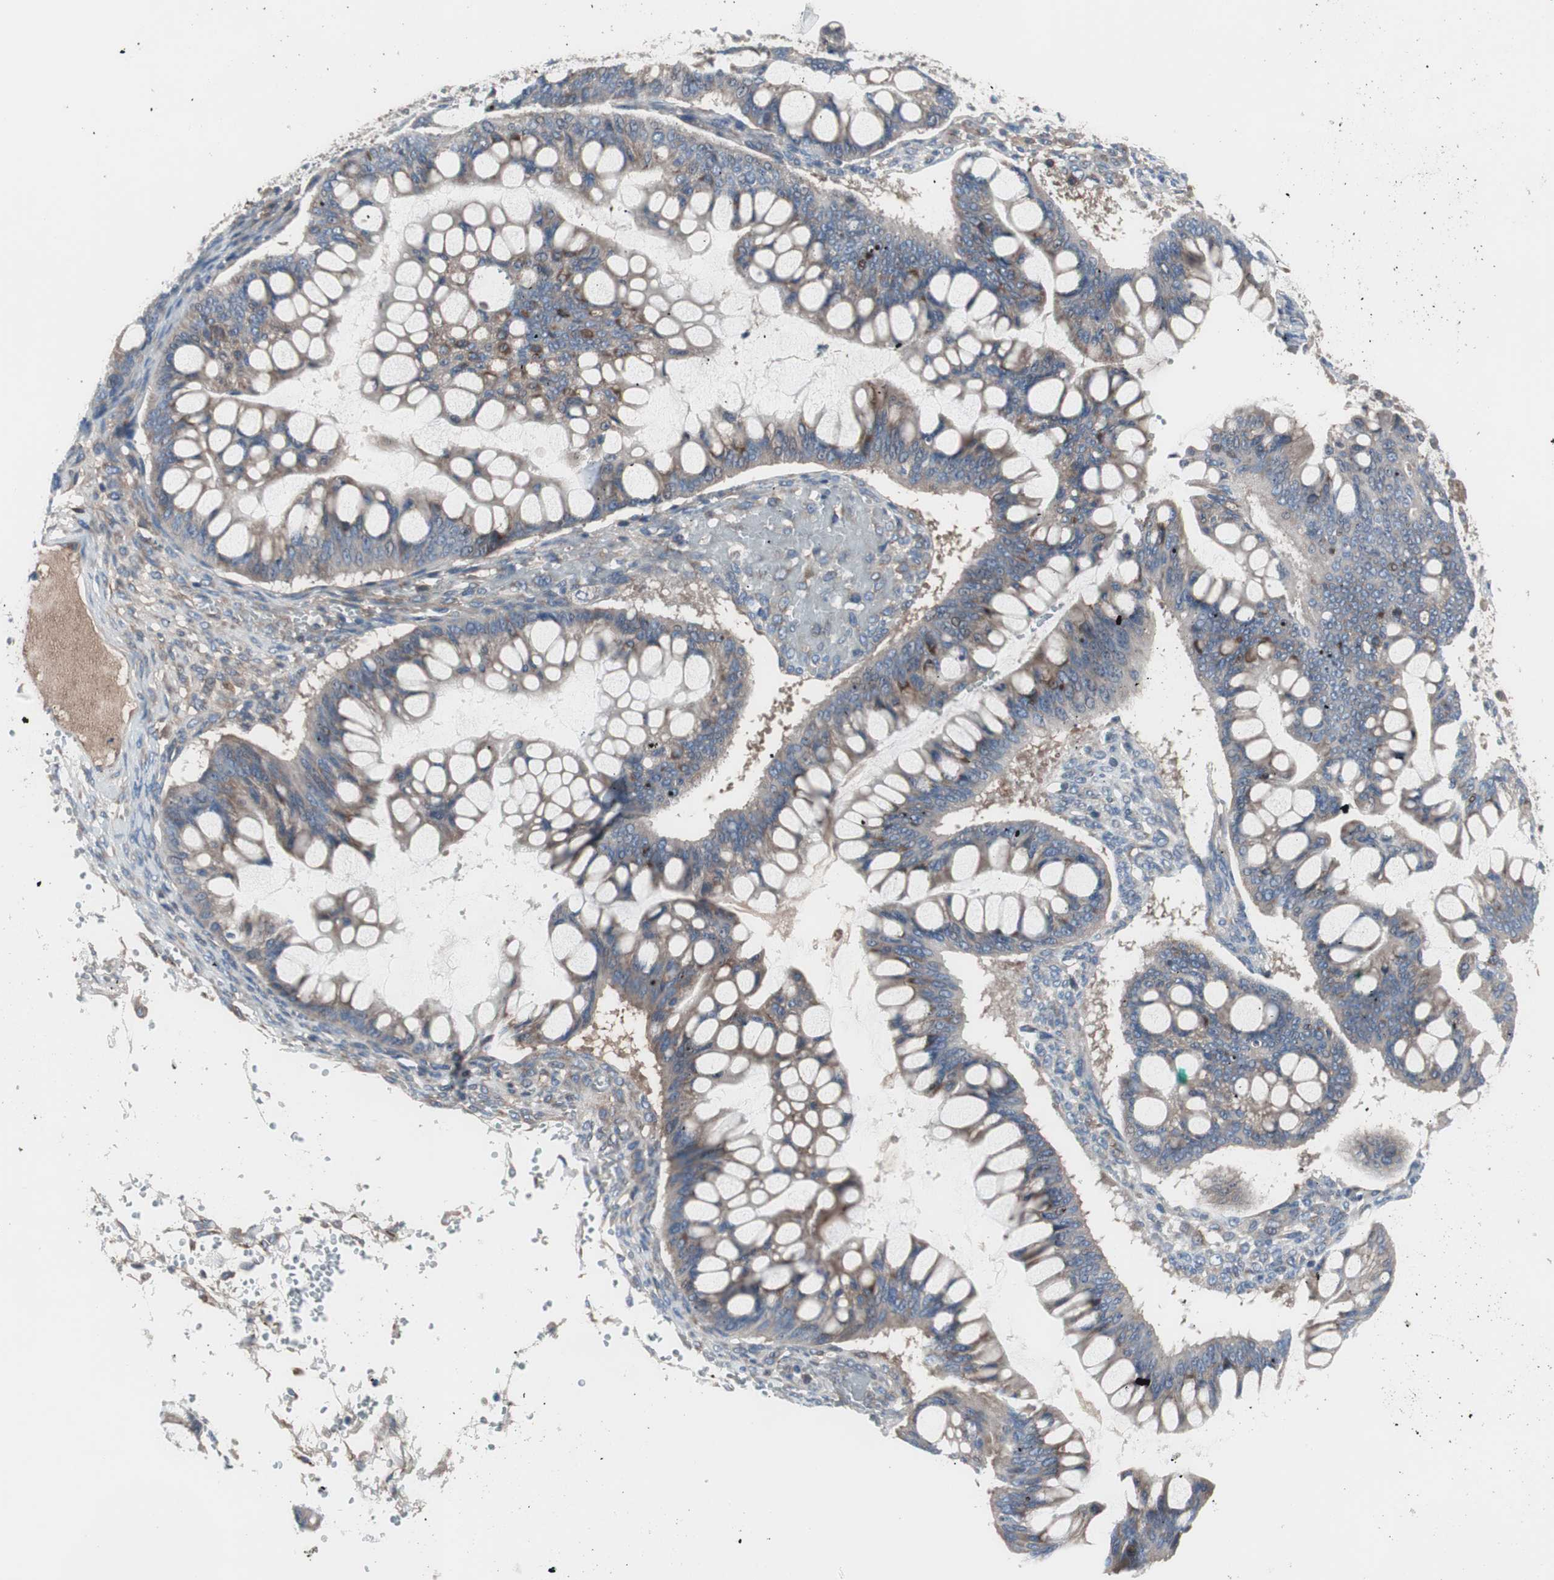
{"staining": {"intensity": "weak", "quantity": ">75%", "location": "cytoplasmic/membranous"}, "tissue": "ovarian cancer", "cell_type": "Tumor cells", "image_type": "cancer", "snomed": [{"axis": "morphology", "description": "Cystadenocarcinoma, mucinous, NOS"}, {"axis": "topography", "description": "Ovary"}], "caption": "Human ovarian mucinous cystadenocarcinoma stained for a protein (brown) demonstrates weak cytoplasmic/membranous positive expression in approximately >75% of tumor cells.", "gene": "KANSL1", "patient": {"sex": "female", "age": 73}}